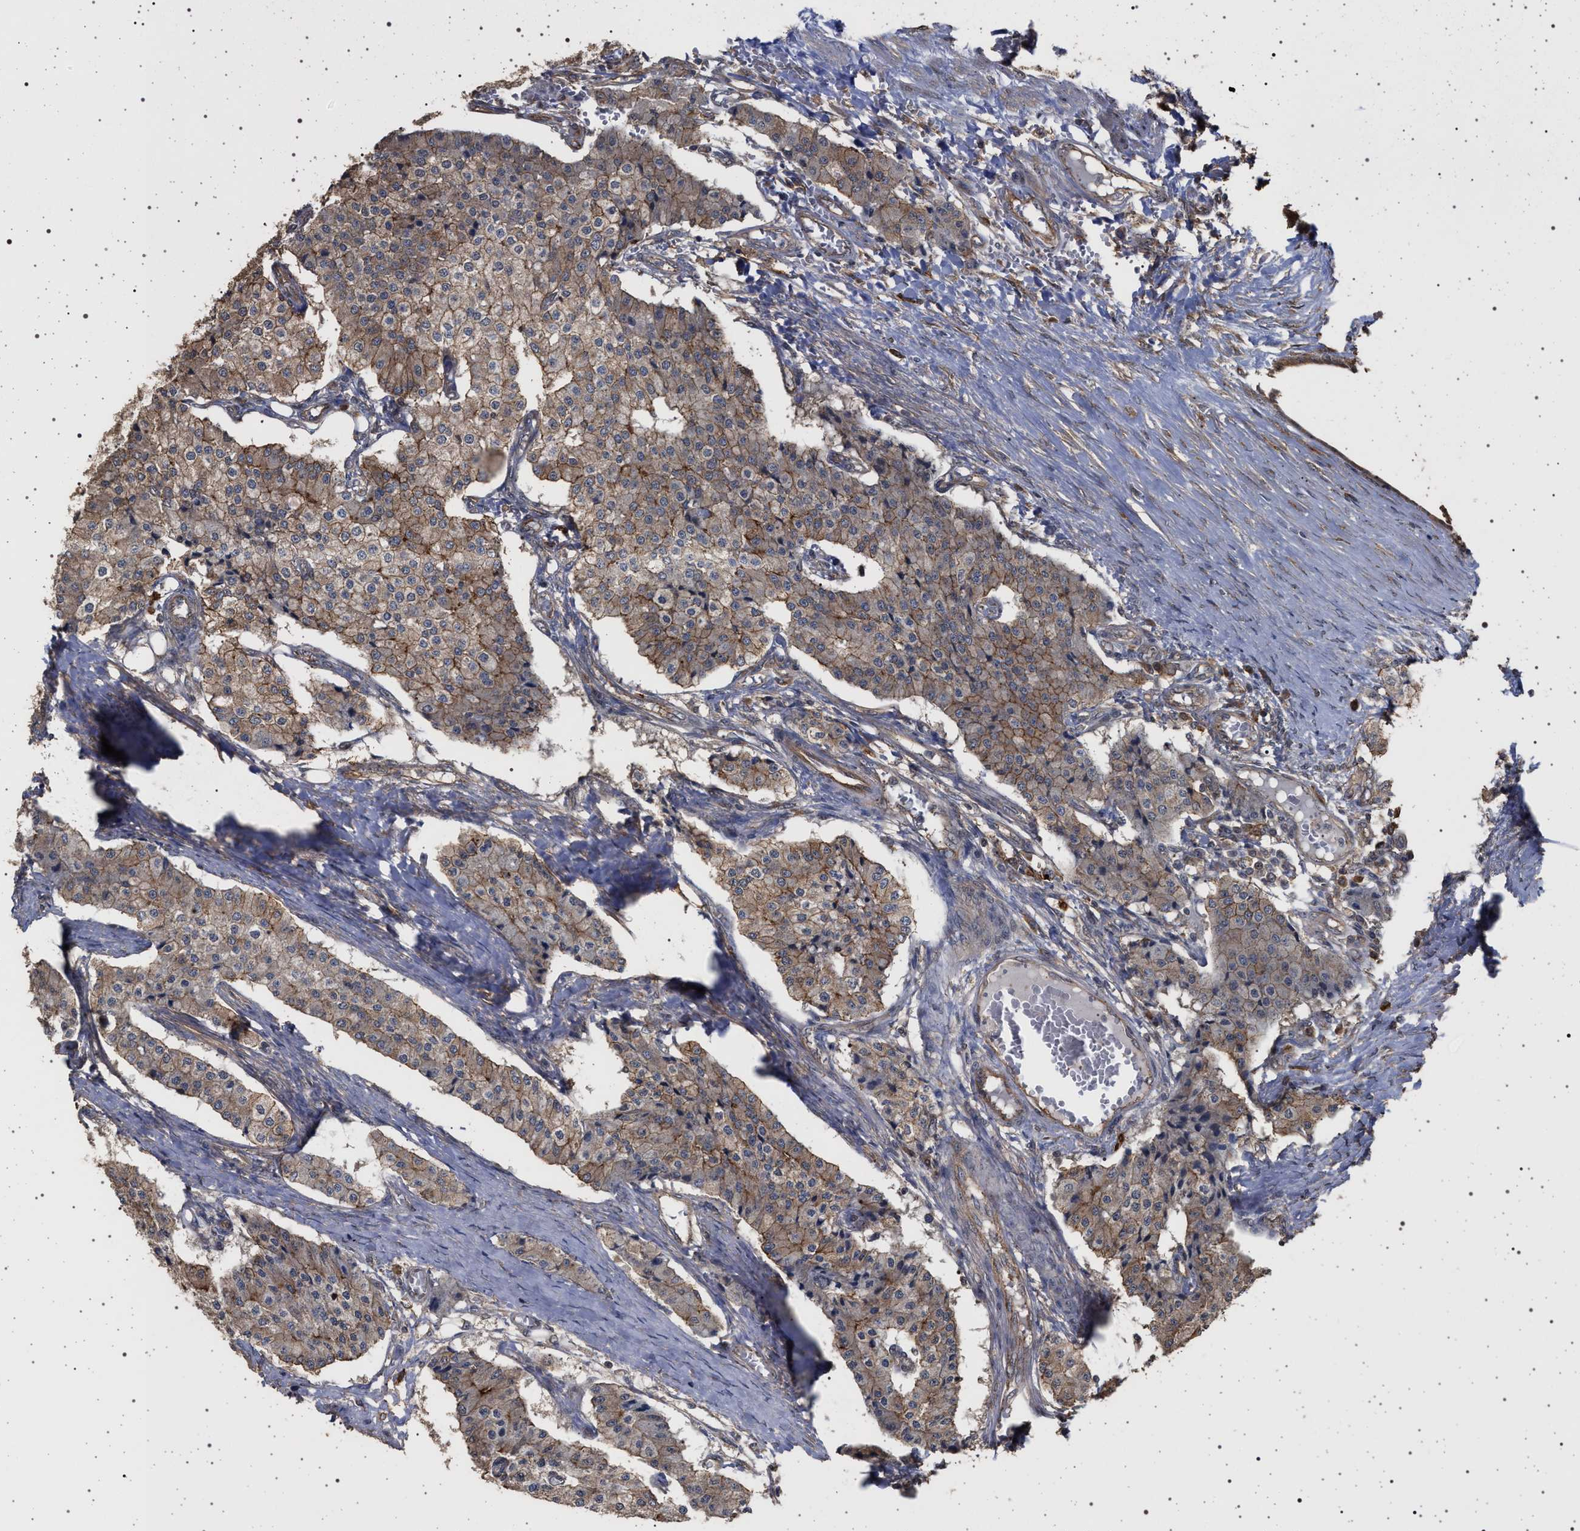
{"staining": {"intensity": "moderate", "quantity": "25%-75%", "location": "cytoplasmic/membranous"}, "tissue": "carcinoid", "cell_type": "Tumor cells", "image_type": "cancer", "snomed": [{"axis": "morphology", "description": "Carcinoid, malignant, NOS"}, {"axis": "topography", "description": "Colon"}], "caption": "This histopathology image exhibits IHC staining of carcinoid, with medium moderate cytoplasmic/membranous expression in approximately 25%-75% of tumor cells.", "gene": "IFT20", "patient": {"sex": "female", "age": 52}}